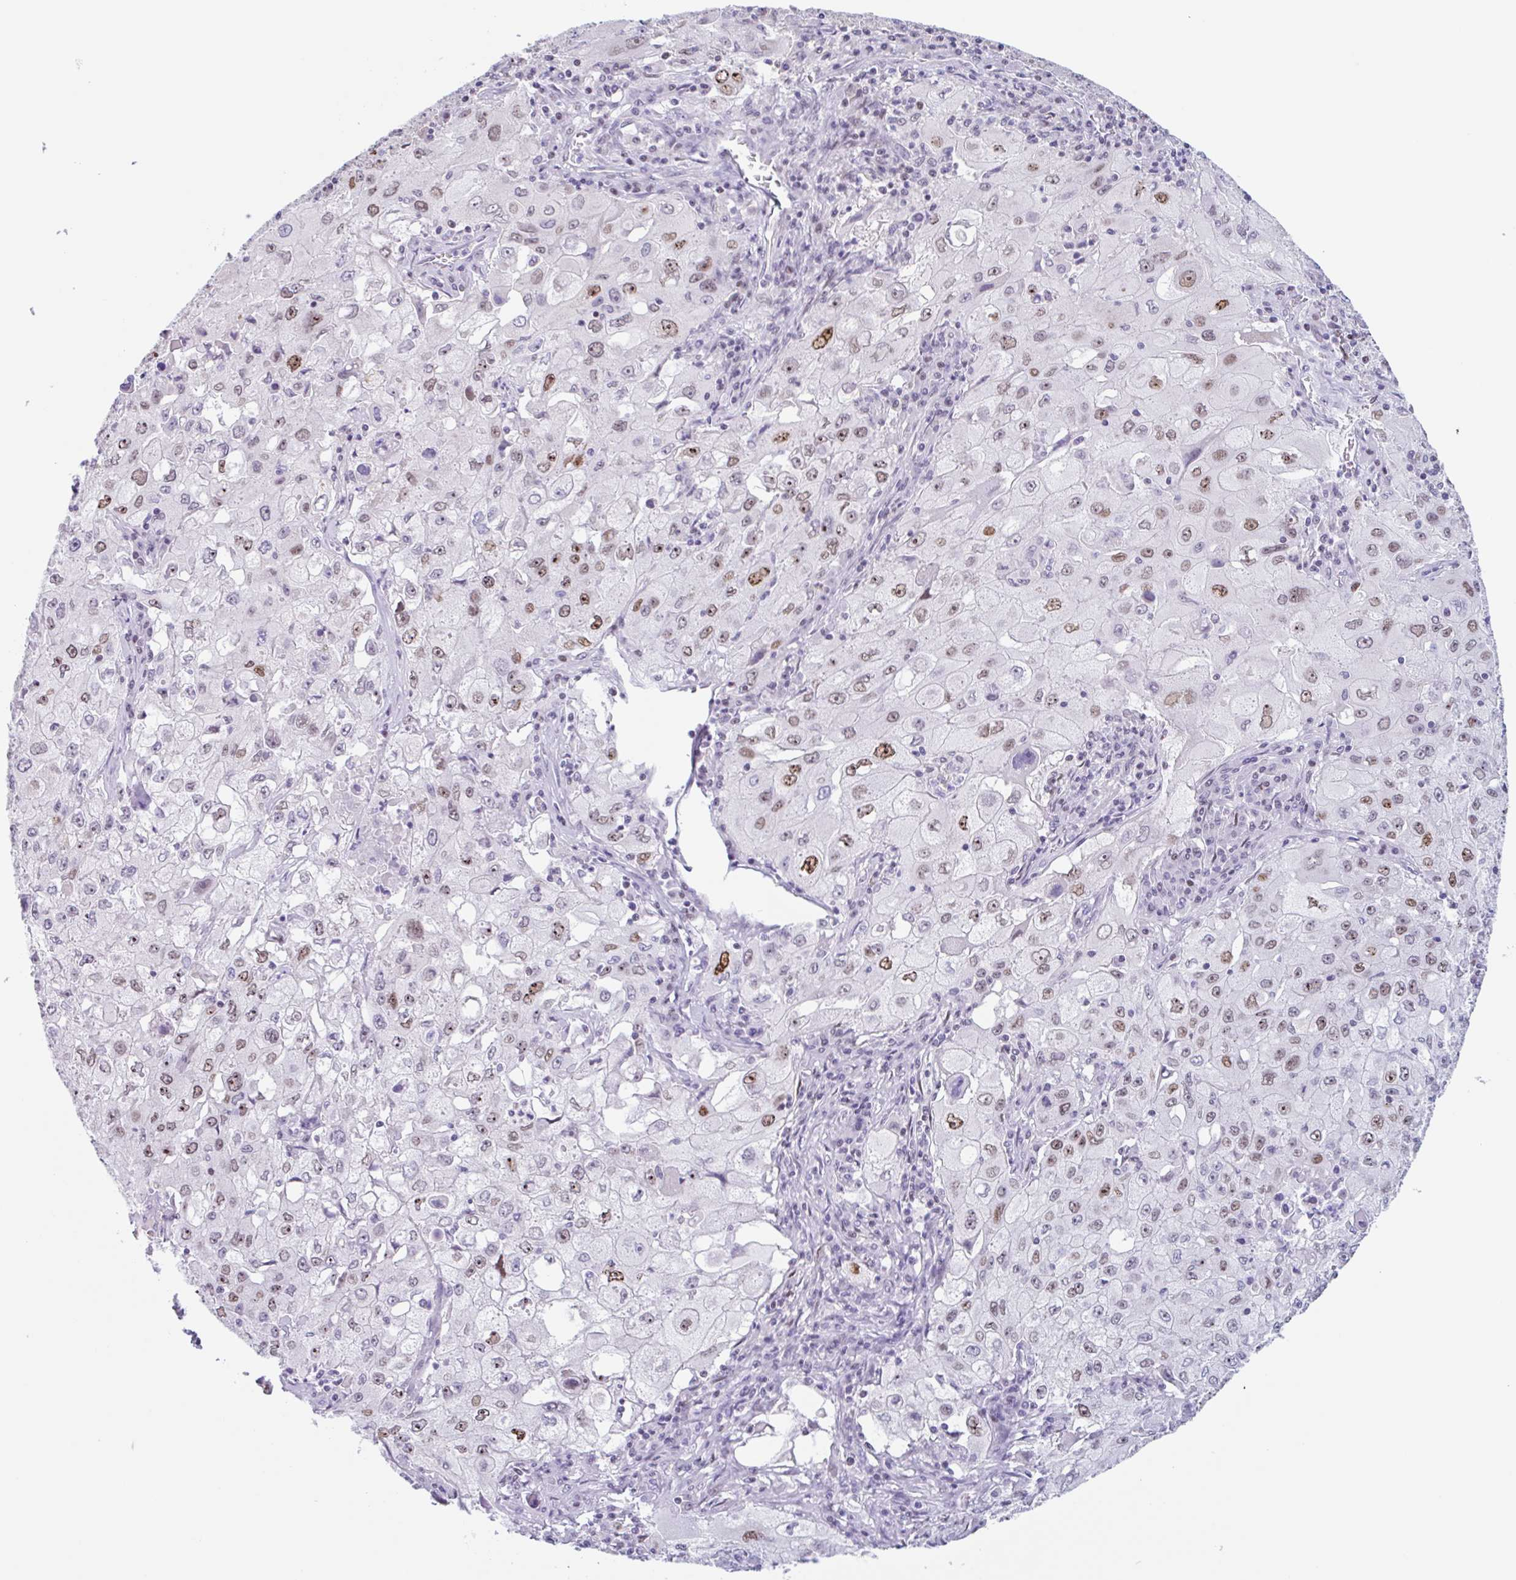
{"staining": {"intensity": "moderate", "quantity": ">75%", "location": "nuclear"}, "tissue": "lung cancer", "cell_type": "Tumor cells", "image_type": "cancer", "snomed": [{"axis": "morphology", "description": "Squamous cell carcinoma, NOS"}, {"axis": "topography", "description": "Lung"}], "caption": "About >75% of tumor cells in squamous cell carcinoma (lung) reveal moderate nuclear protein staining as visualized by brown immunohistochemical staining.", "gene": "LENG9", "patient": {"sex": "male", "age": 63}}